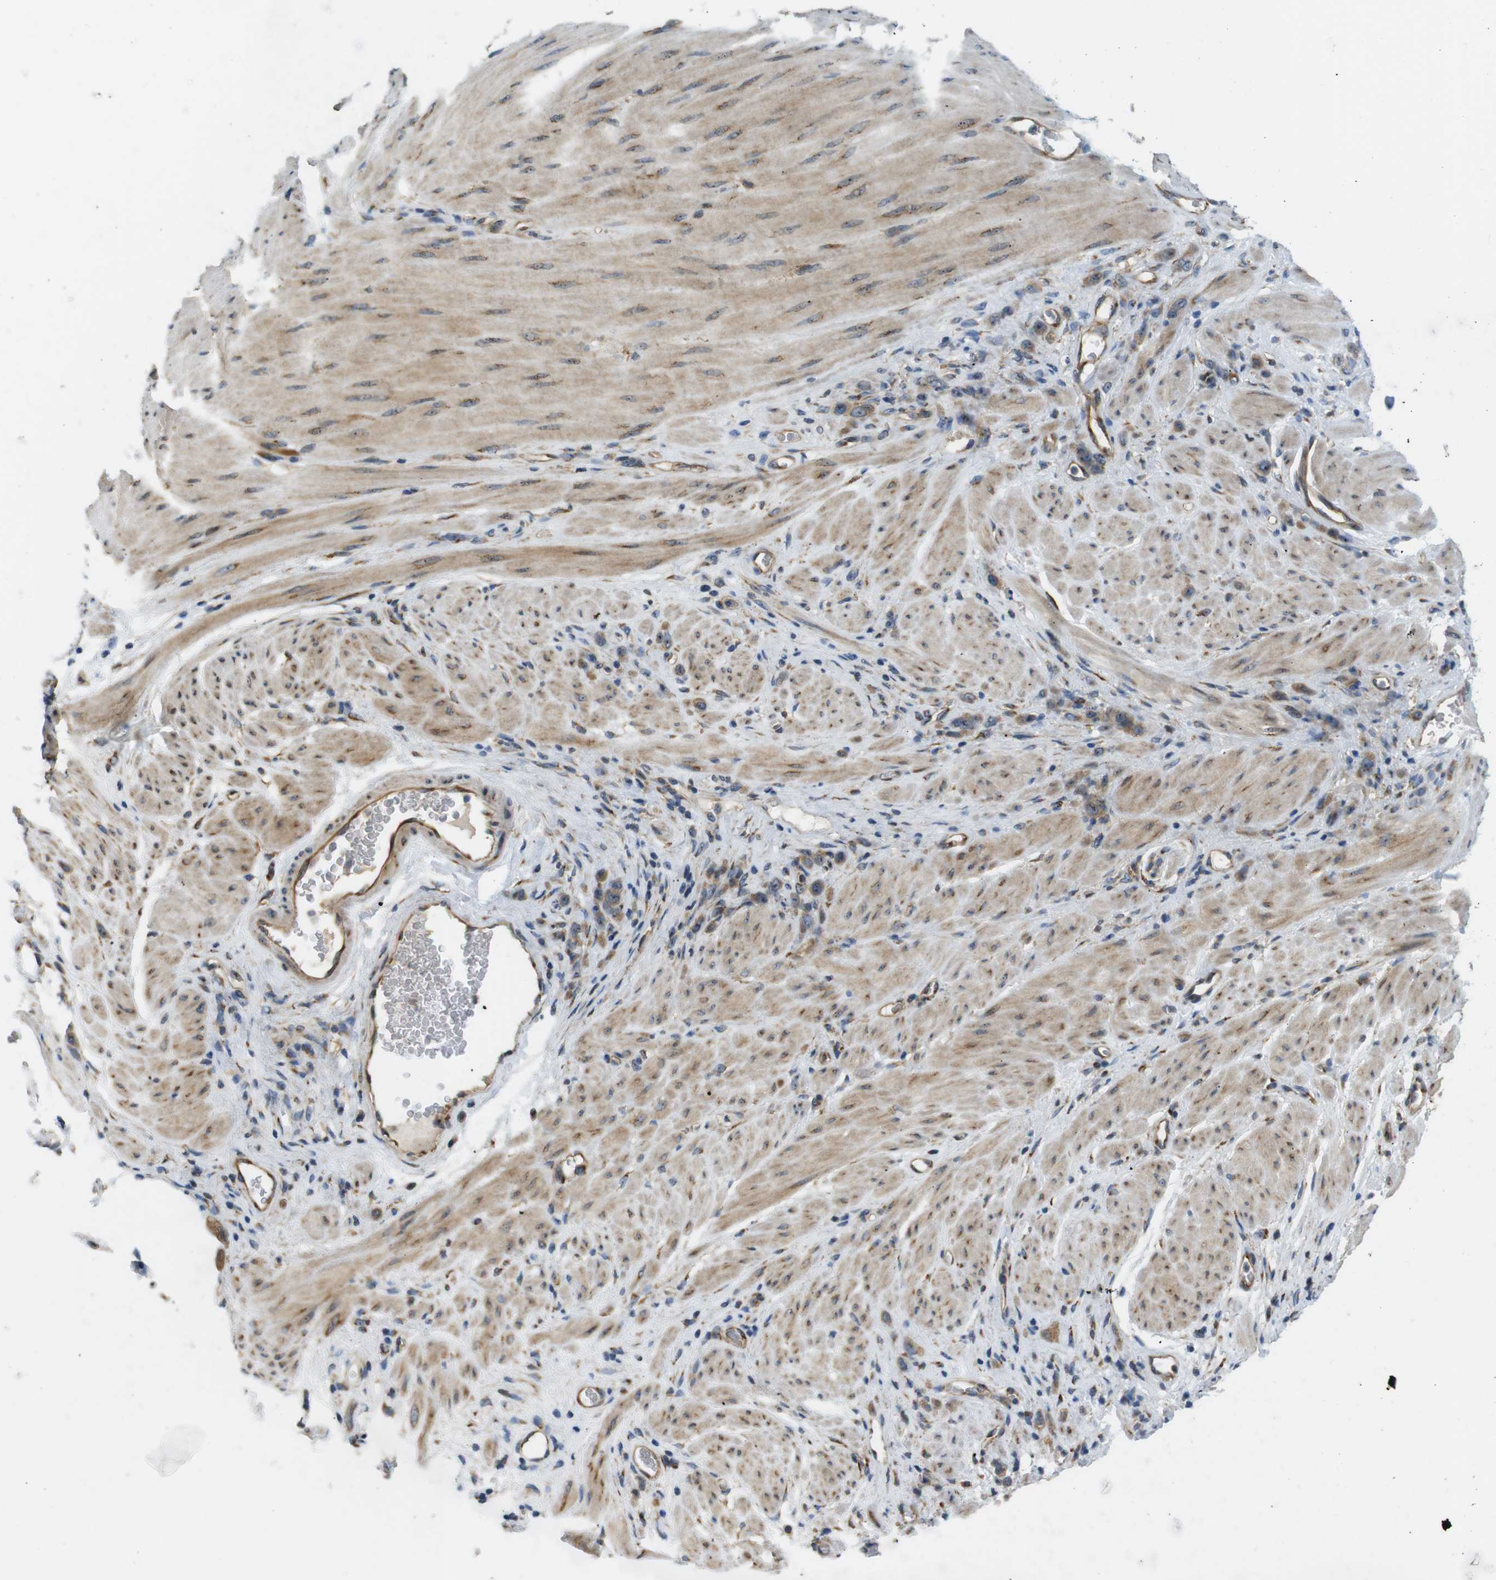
{"staining": {"intensity": "moderate", "quantity": ">75%", "location": "cytoplasmic/membranous"}, "tissue": "stomach cancer", "cell_type": "Tumor cells", "image_type": "cancer", "snomed": [{"axis": "morphology", "description": "Normal tissue, NOS"}, {"axis": "morphology", "description": "Adenocarcinoma, NOS"}, {"axis": "topography", "description": "Stomach"}], "caption": "Immunohistochemistry (DAB (3,3'-diaminobenzidine)) staining of human stomach cancer demonstrates moderate cytoplasmic/membranous protein staining in about >75% of tumor cells. The protein of interest is shown in brown color, while the nuclei are stained blue.", "gene": "TMEM143", "patient": {"sex": "male", "age": 82}}